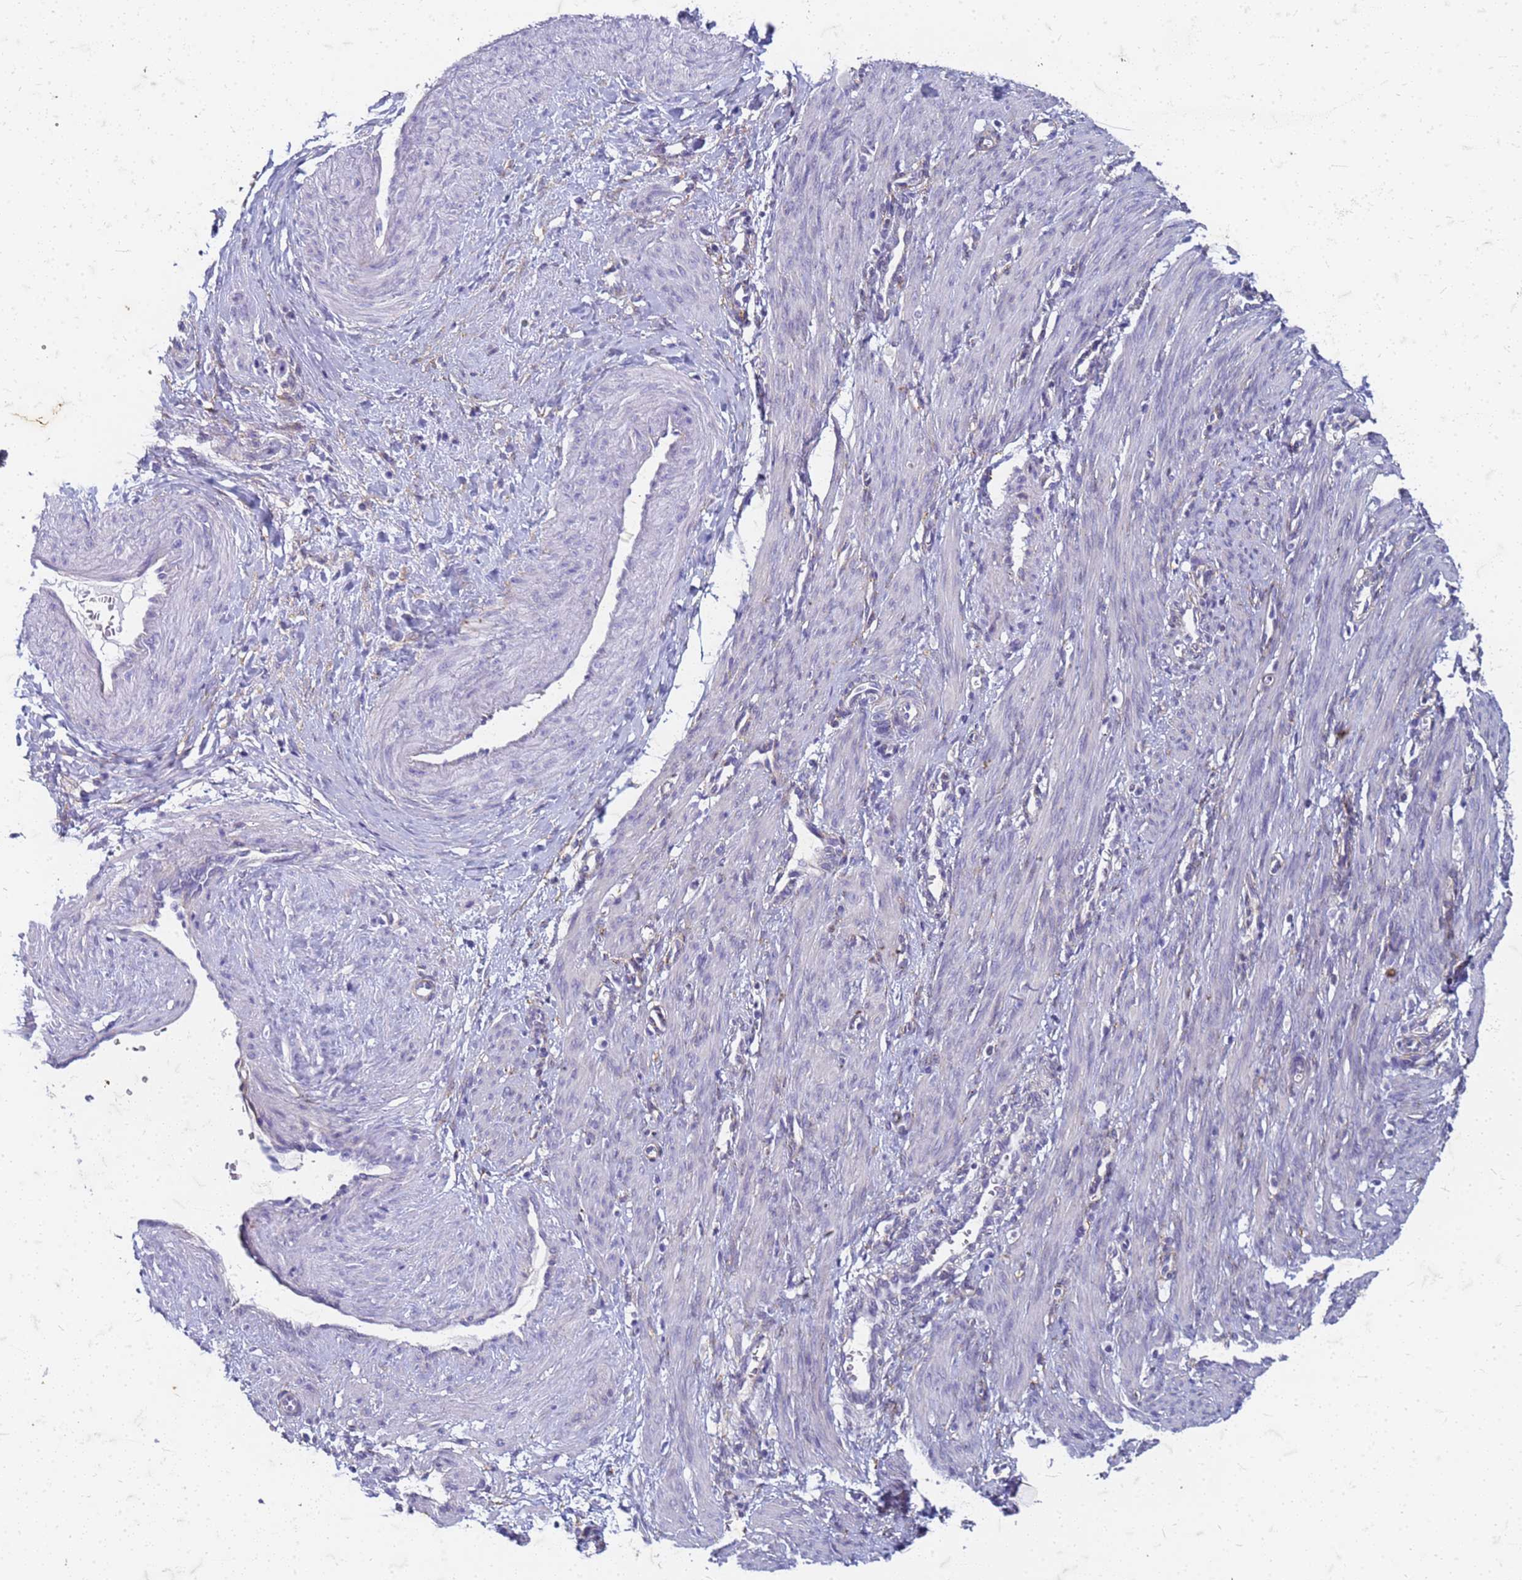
{"staining": {"intensity": "negative", "quantity": "none", "location": "none"}, "tissue": "smooth muscle", "cell_type": "Smooth muscle cells", "image_type": "normal", "snomed": [{"axis": "morphology", "description": "Normal tissue, NOS"}, {"axis": "topography", "description": "Endometrium"}], "caption": "Immunohistochemical staining of normal smooth muscle demonstrates no significant staining in smooth muscle cells. Nuclei are stained in blue.", "gene": "TRIM64B", "patient": {"sex": "female", "age": 33}}